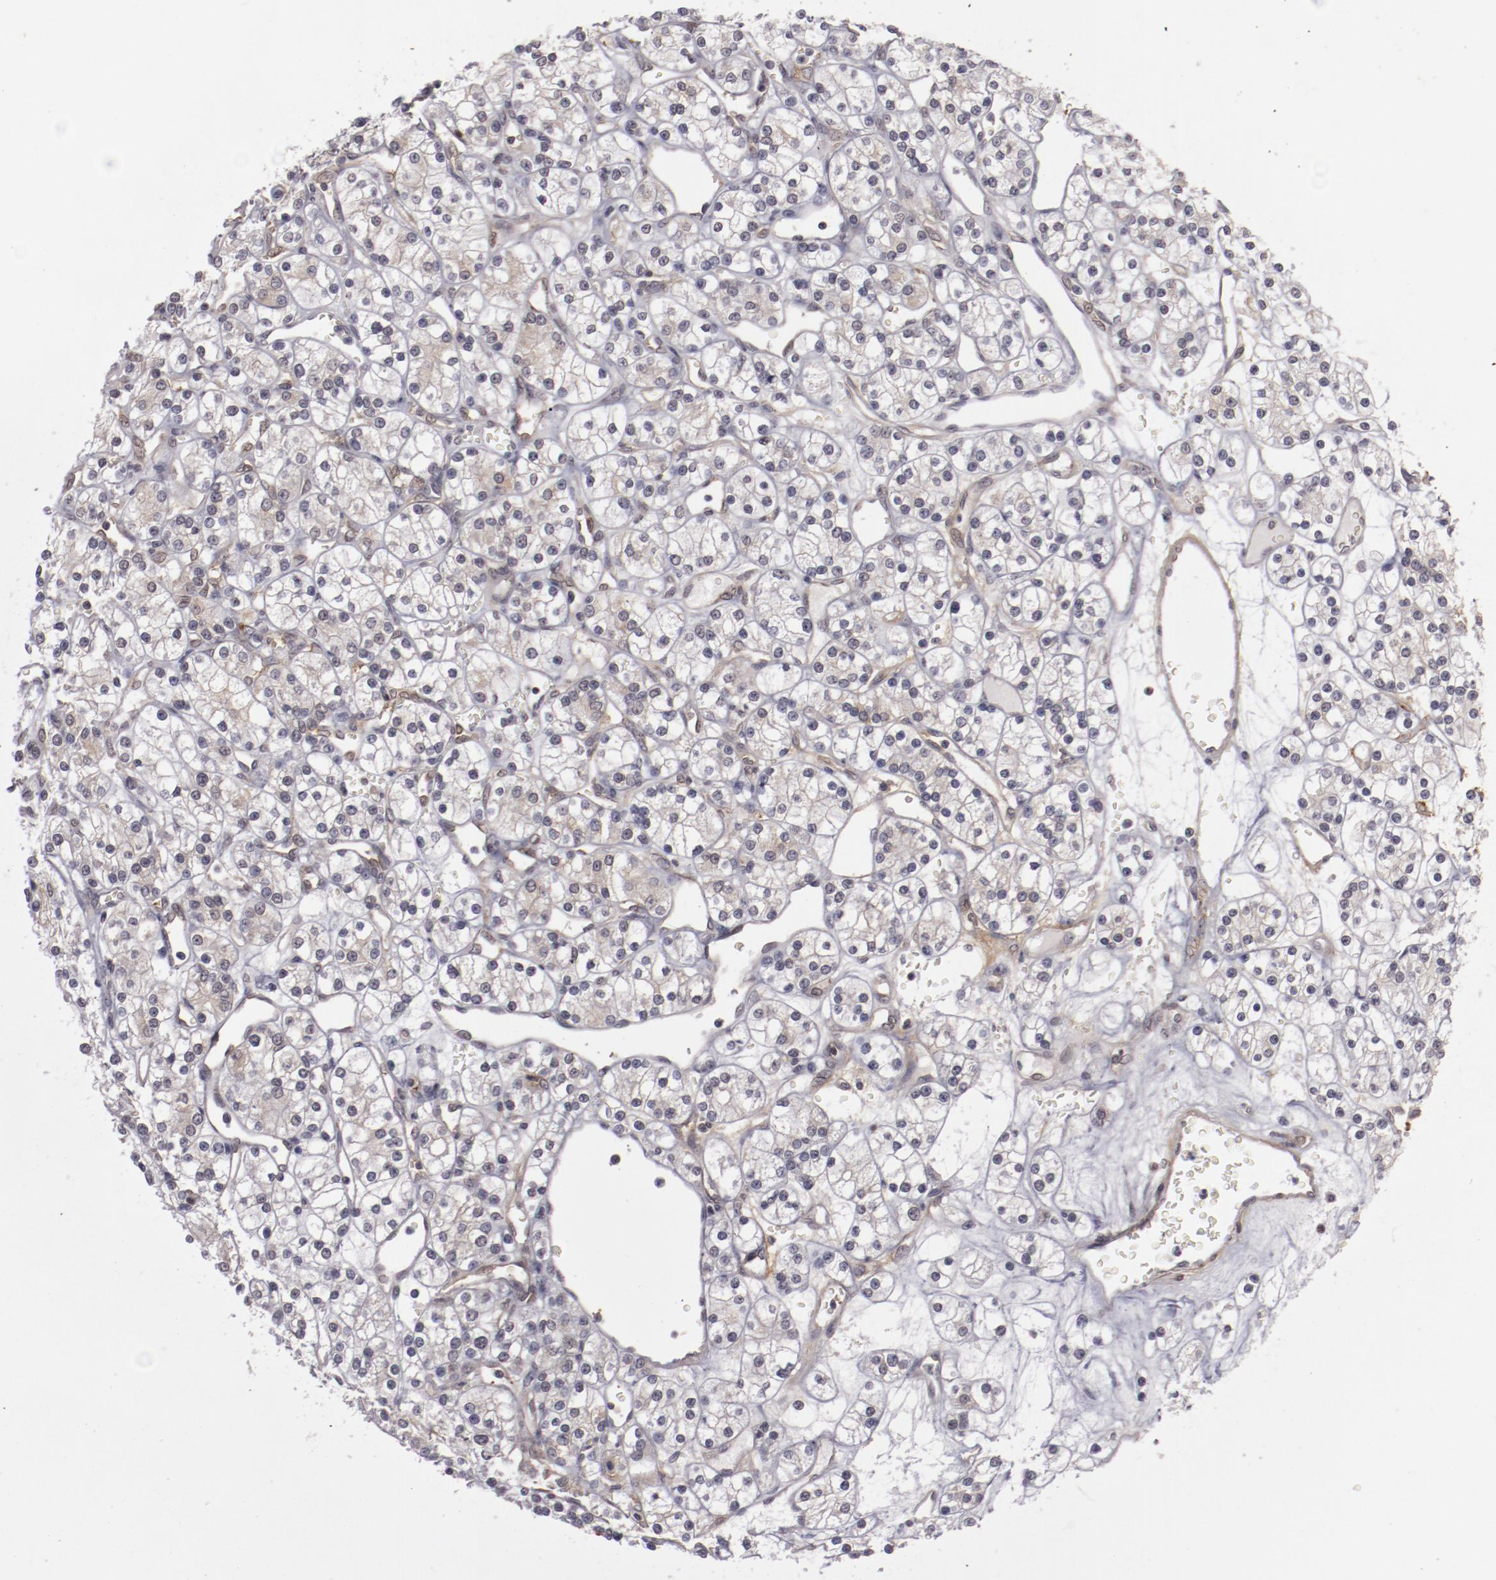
{"staining": {"intensity": "negative", "quantity": "none", "location": "none"}, "tissue": "renal cancer", "cell_type": "Tumor cells", "image_type": "cancer", "snomed": [{"axis": "morphology", "description": "Adenocarcinoma, NOS"}, {"axis": "topography", "description": "Kidney"}], "caption": "Immunohistochemistry of adenocarcinoma (renal) exhibits no expression in tumor cells. (Immunohistochemistry (ihc), brightfield microscopy, high magnification).", "gene": "LEF1", "patient": {"sex": "female", "age": 62}}